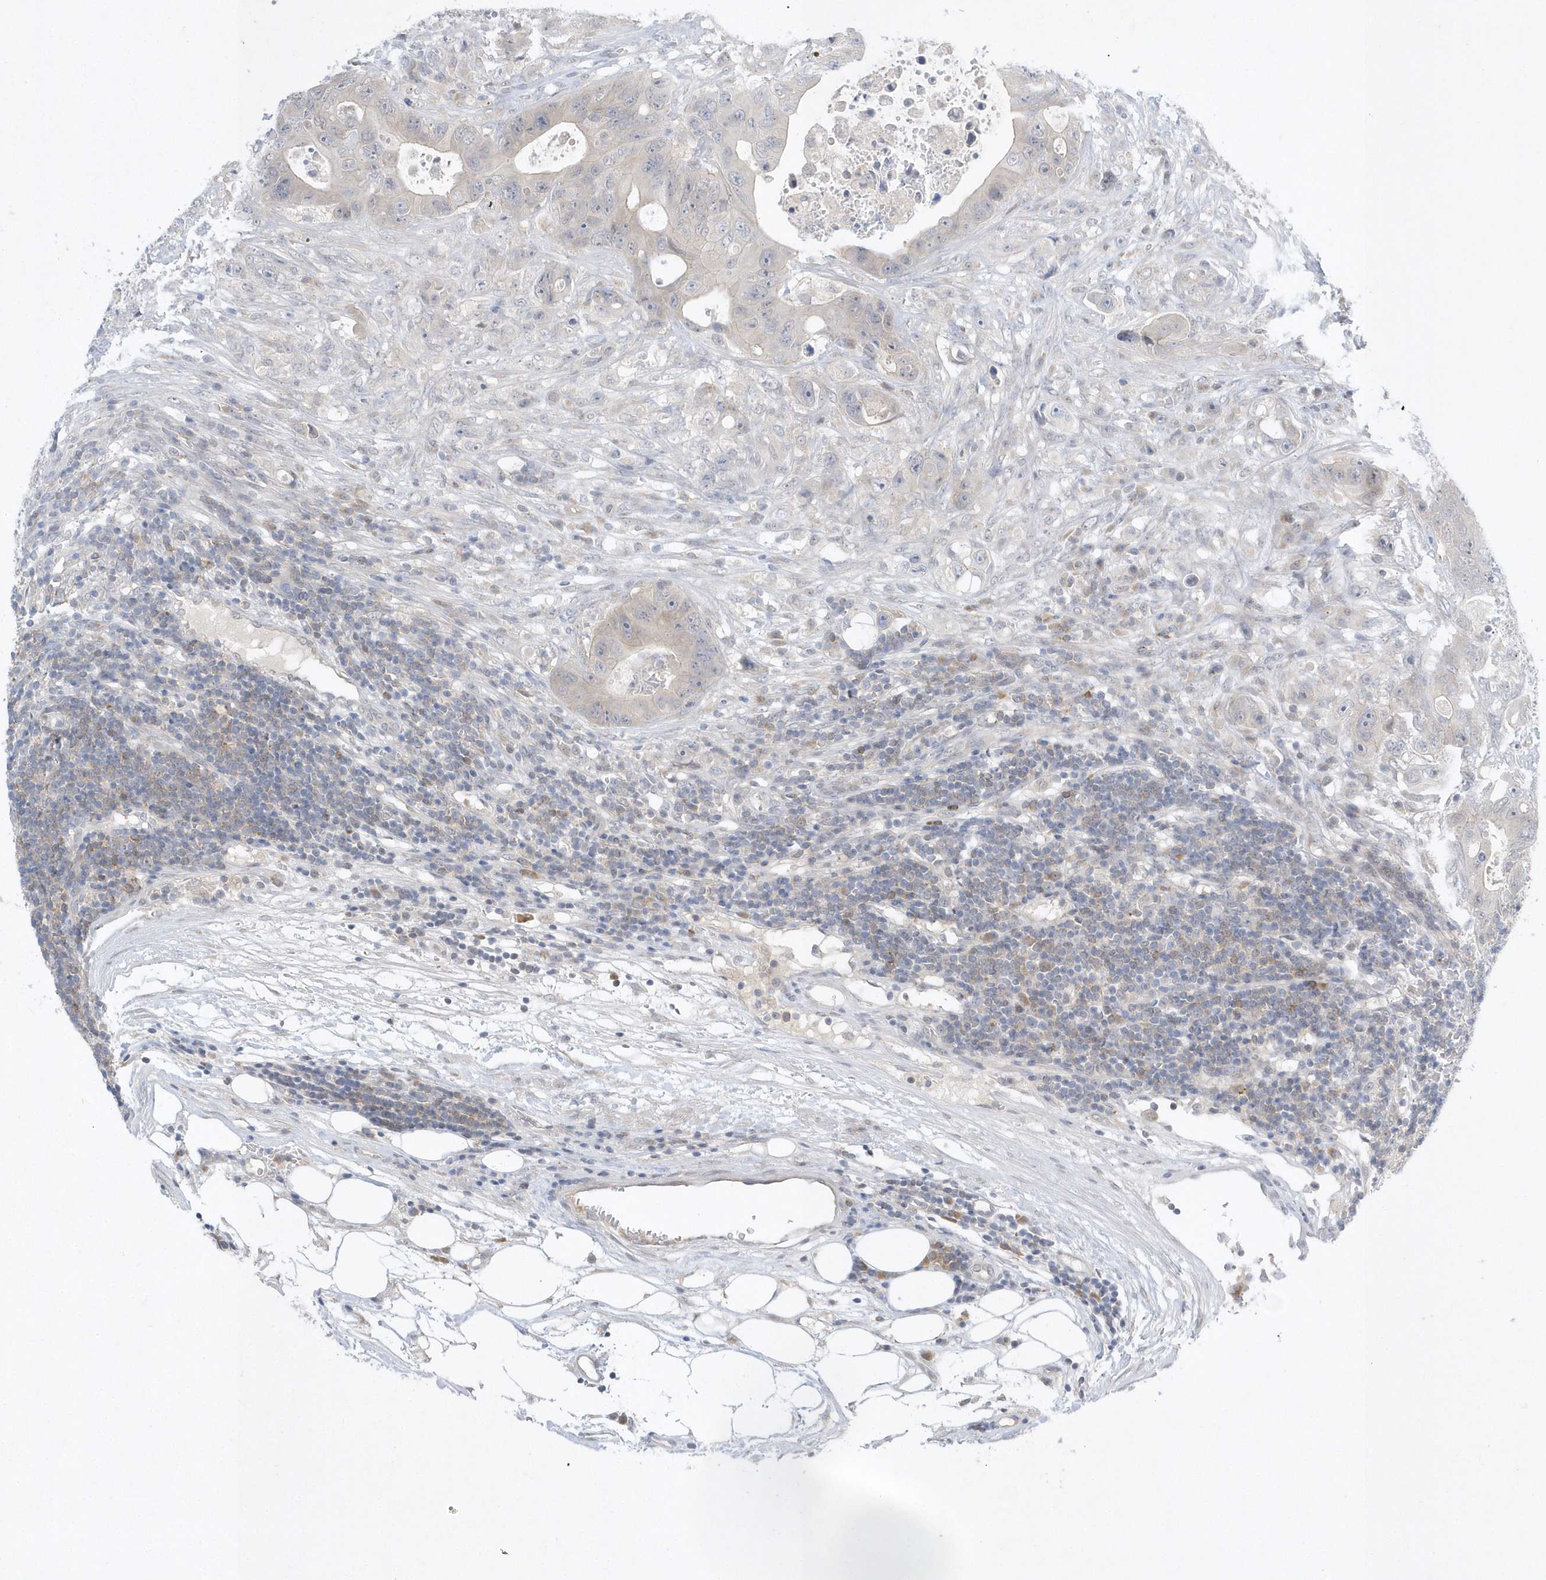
{"staining": {"intensity": "negative", "quantity": "none", "location": "none"}, "tissue": "colorectal cancer", "cell_type": "Tumor cells", "image_type": "cancer", "snomed": [{"axis": "morphology", "description": "Adenocarcinoma, NOS"}, {"axis": "topography", "description": "Colon"}], "caption": "Immunohistochemistry of human colorectal adenocarcinoma exhibits no positivity in tumor cells.", "gene": "ZC3H12D", "patient": {"sex": "female", "age": 46}}